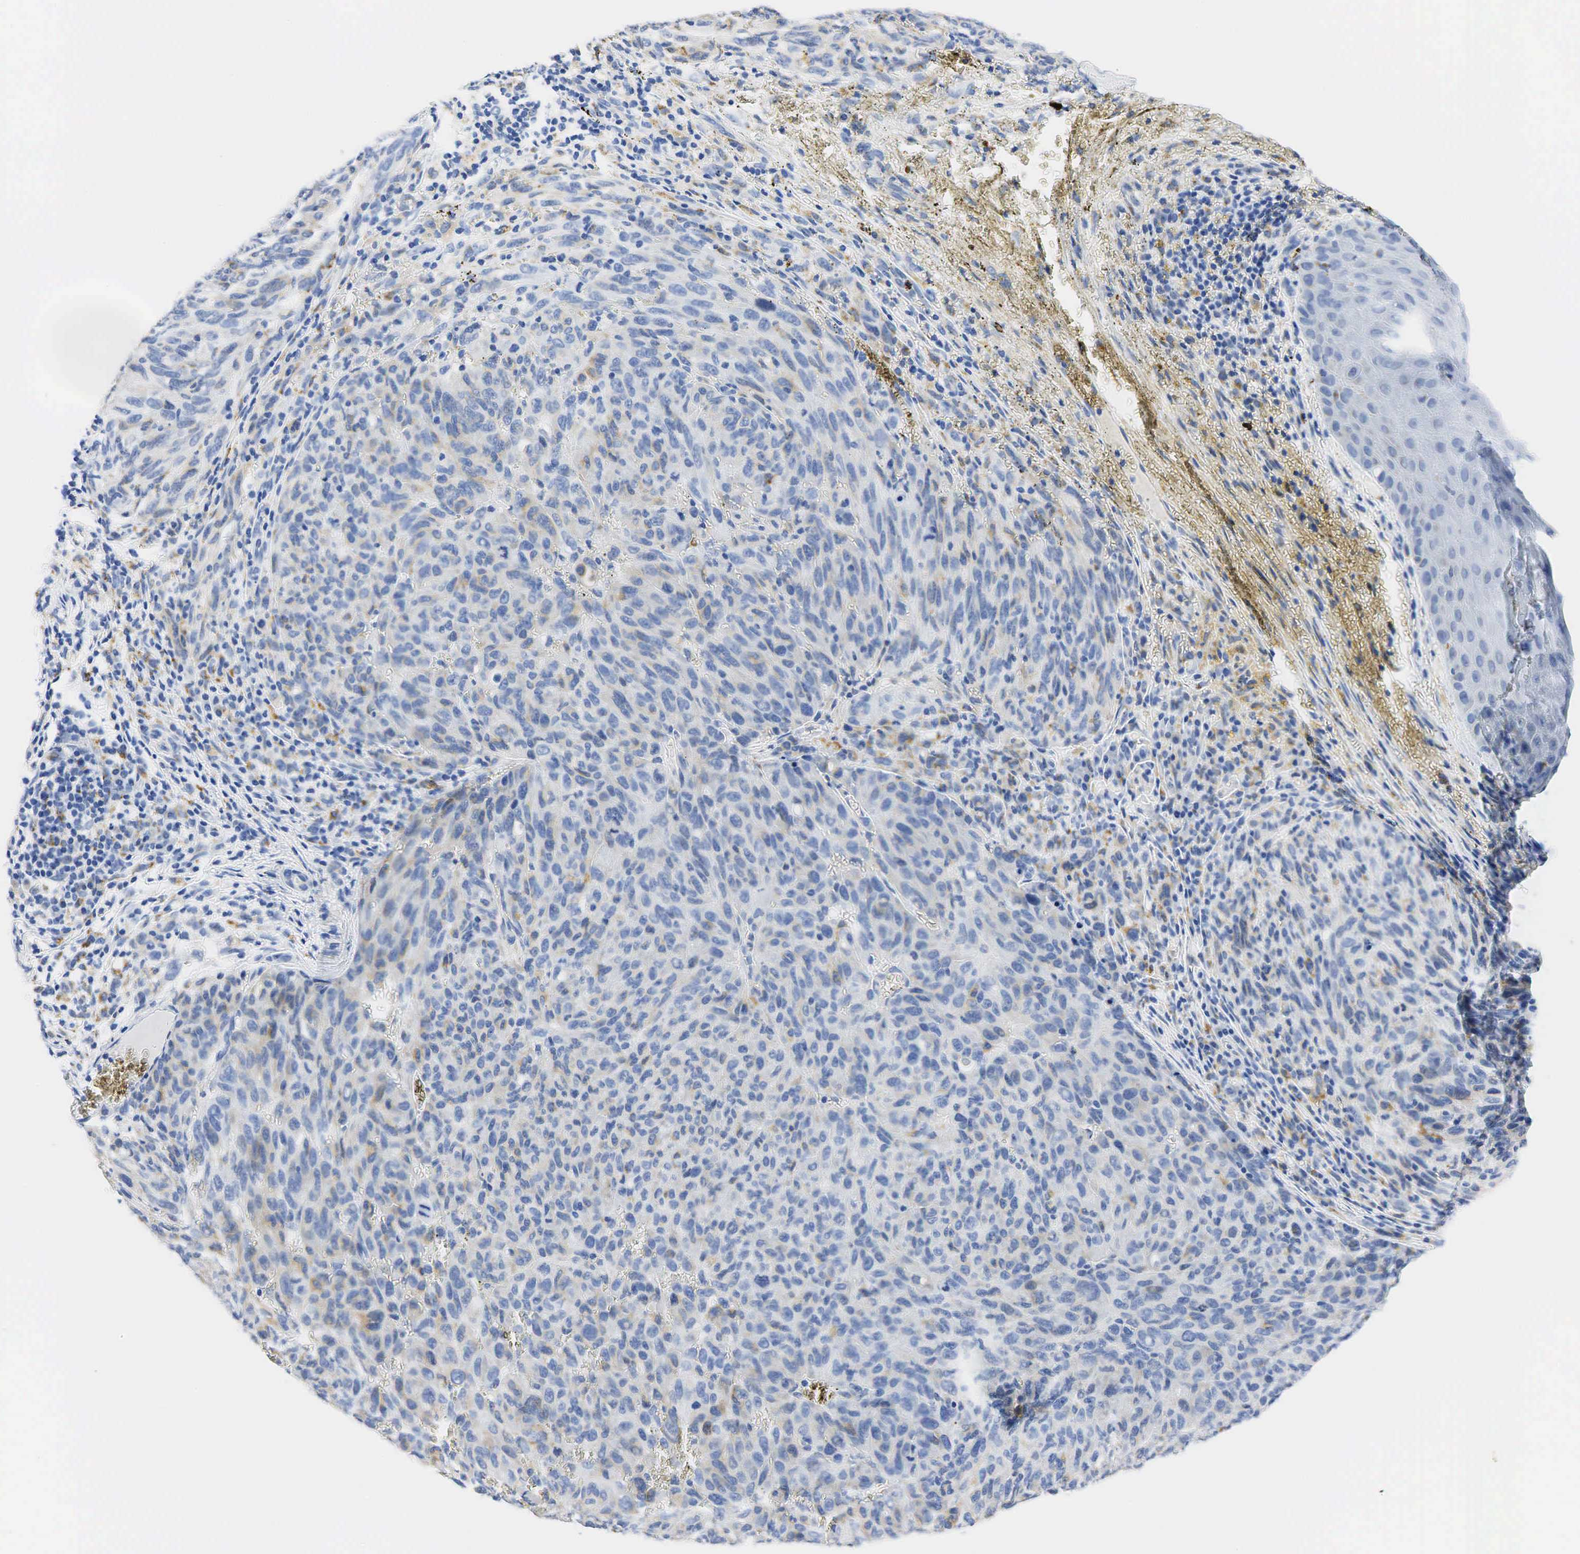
{"staining": {"intensity": "negative", "quantity": "none", "location": "none"}, "tissue": "melanoma", "cell_type": "Tumor cells", "image_type": "cancer", "snomed": [{"axis": "morphology", "description": "Malignant melanoma, NOS"}, {"axis": "topography", "description": "Skin"}], "caption": "Immunohistochemistry photomicrograph of malignant melanoma stained for a protein (brown), which reveals no expression in tumor cells.", "gene": "SYP", "patient": {"sex": "male", "age": 76}}